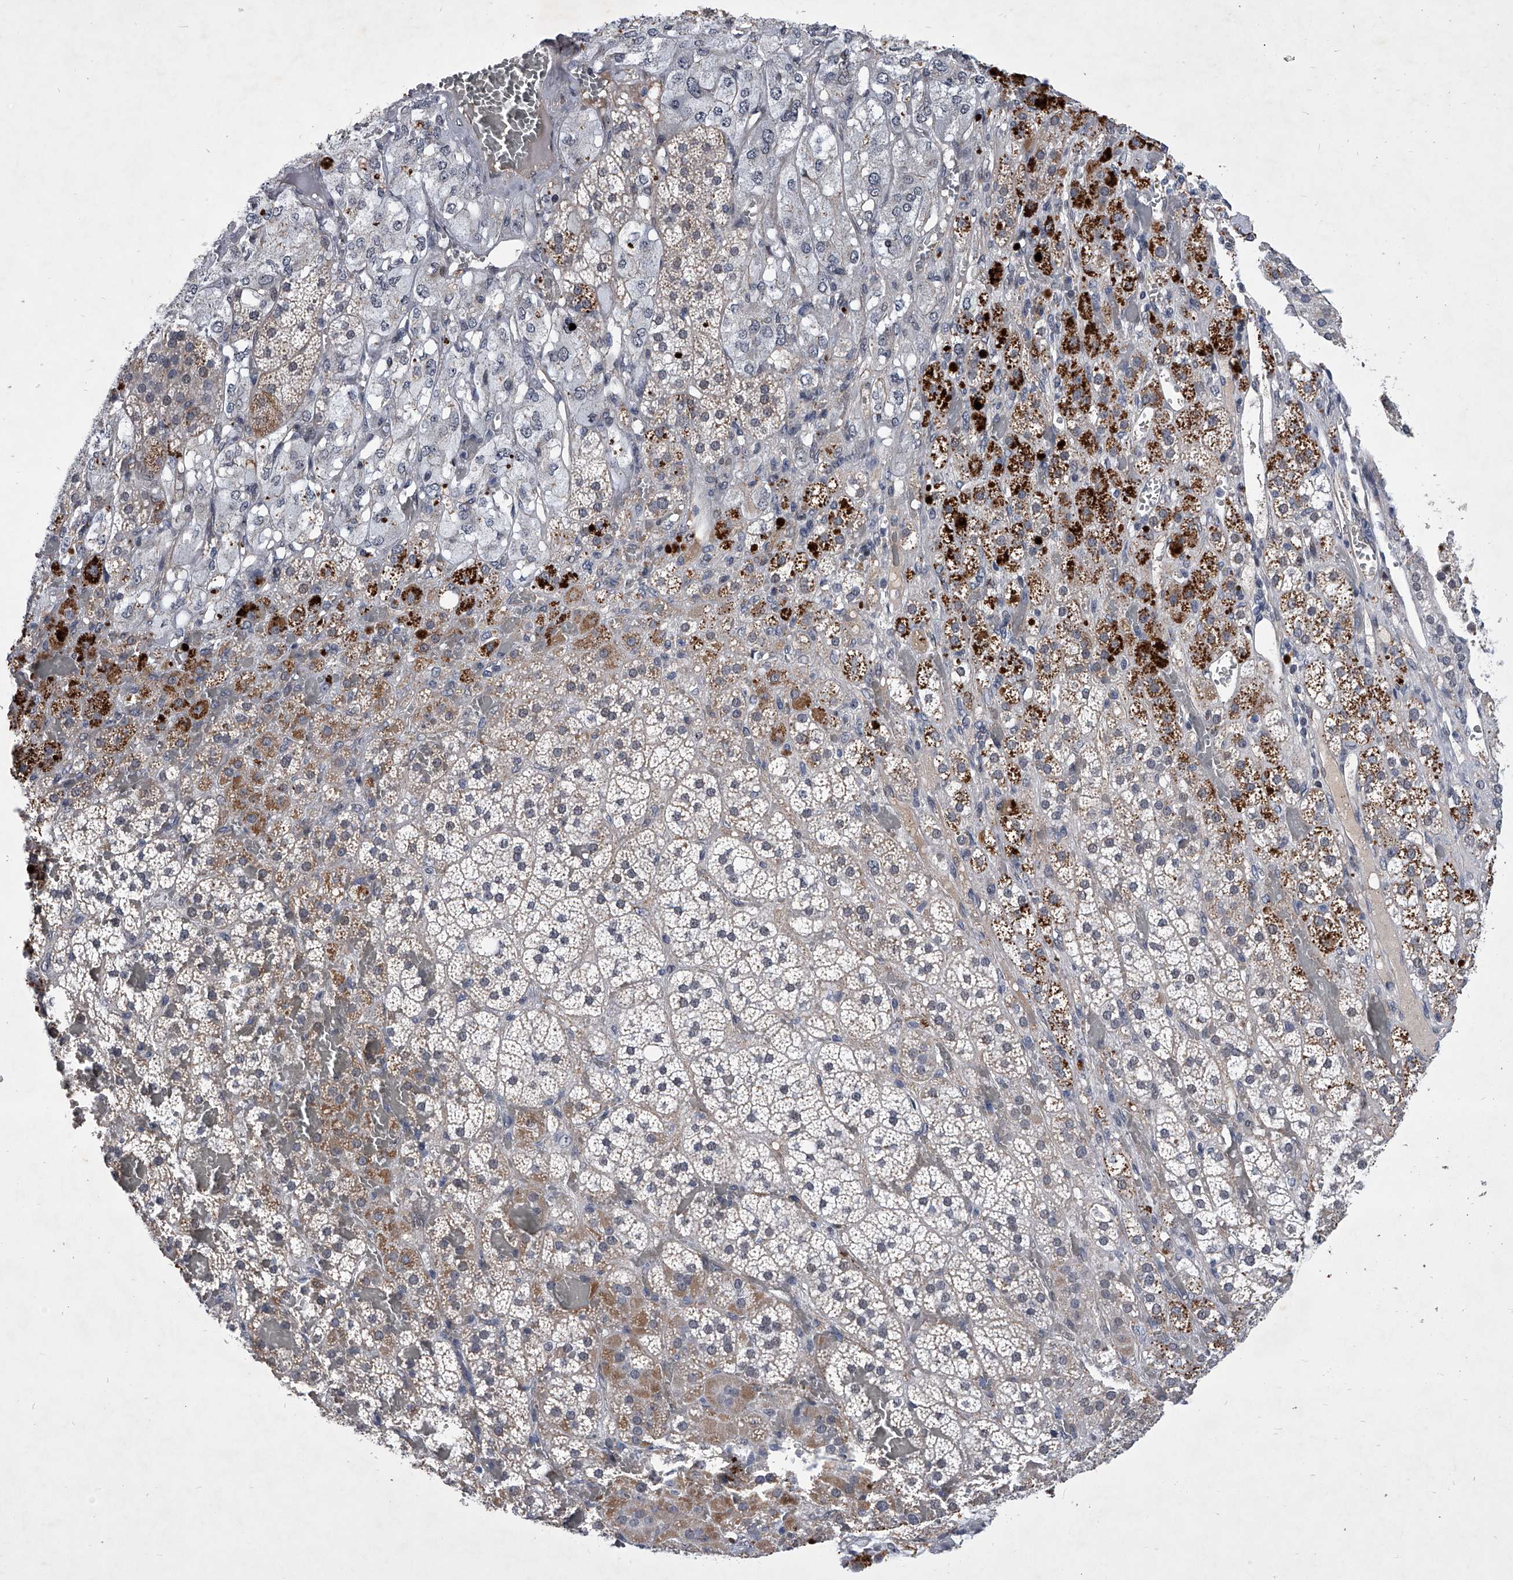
{"staining": {"intensity": "strong", "quantity": "<25%", "location": "cytoplasmic/membranous"}, "tissue": "adrenal gland", "cell_type": "Glandular cells", "image_type": "normal", "snomed": [{"axis": "morphology", "description": "Normal tissue, NOS"}, {"axis": "topography", "description": "Adrenal gland"}], "caption": "The micrograph exhibits staining of normal adrenal gland, revealing strong cytoplasmic/membranous protein staining (brown color) within glandular cells.", "gene": "ZNF76", "patient": {"sex": "female", "age": 59}}